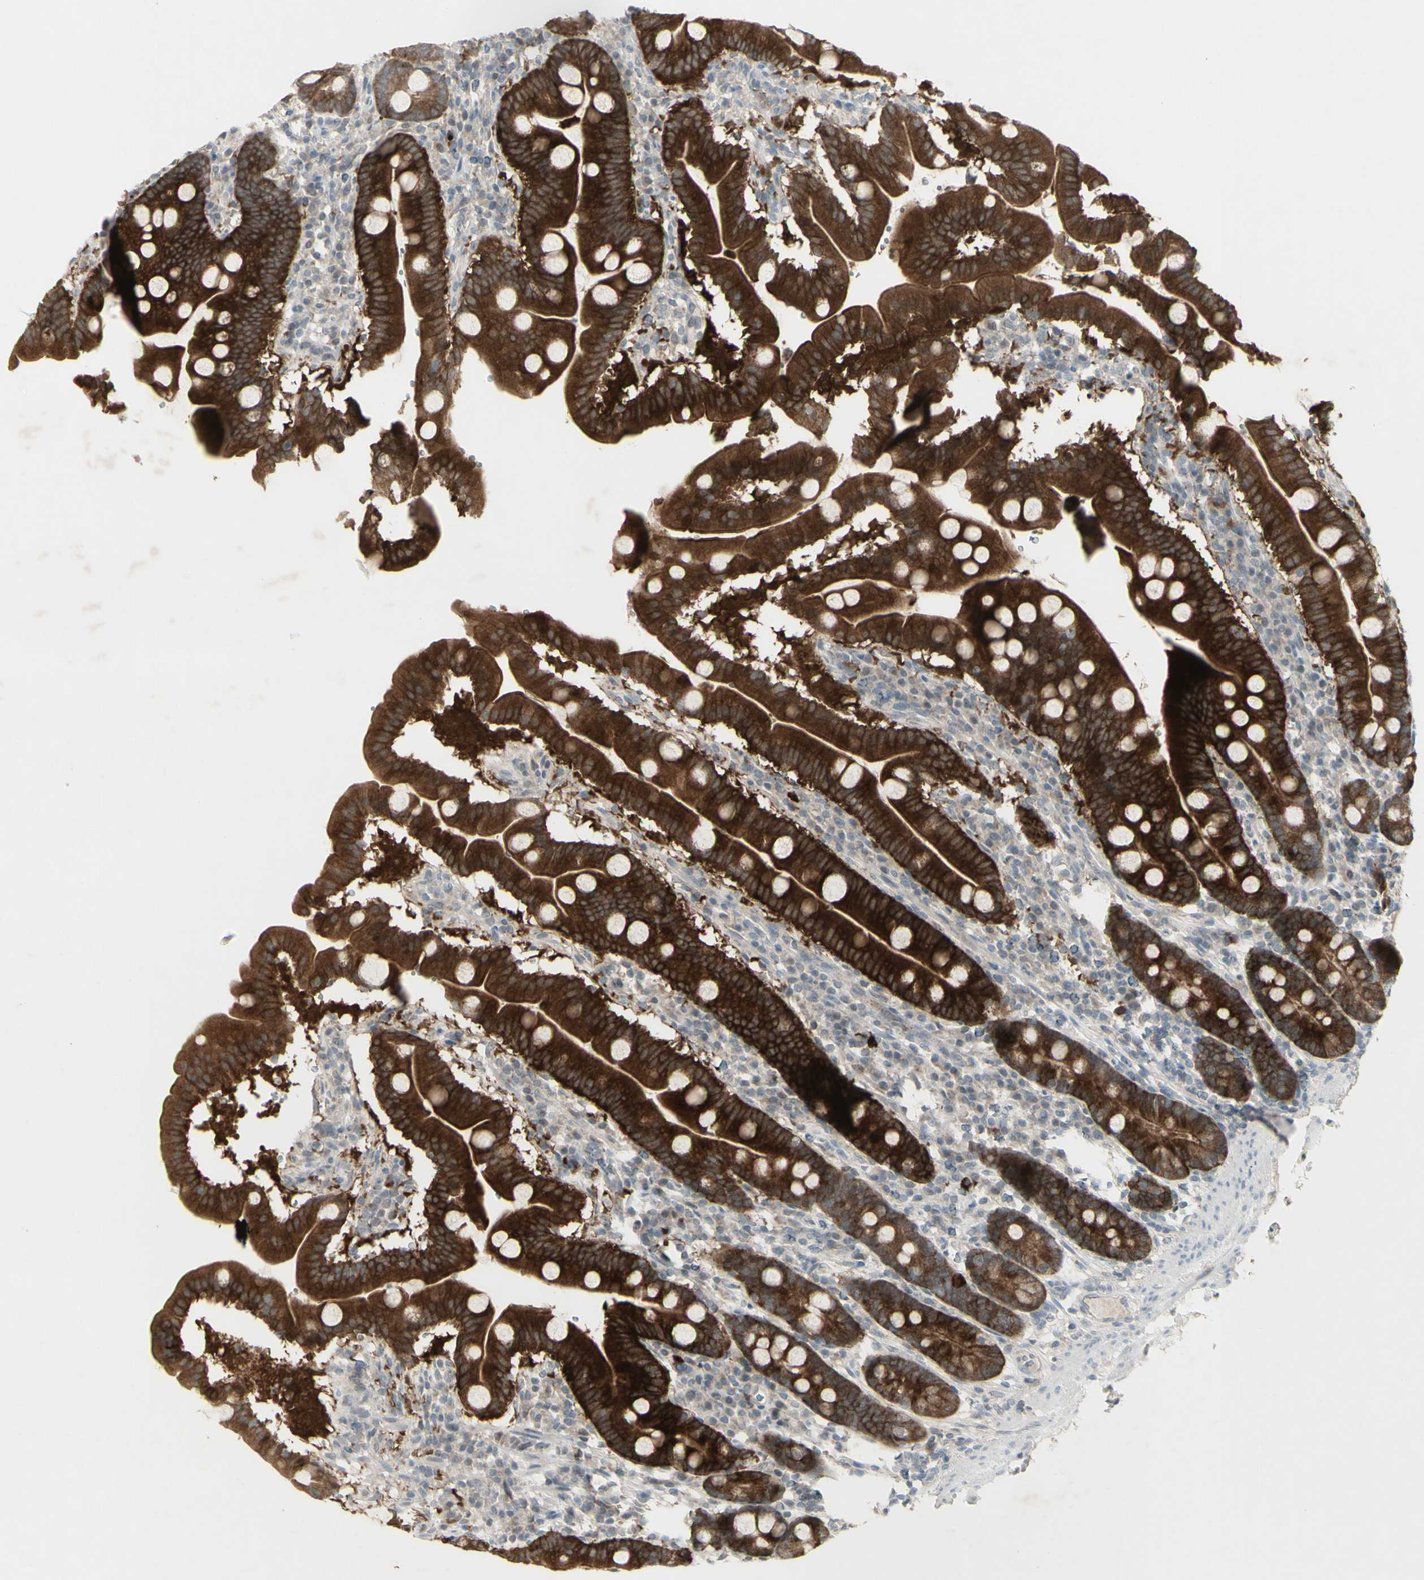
{"staining": {"intensity": "strong", "quantity": ">75%", "location": "cytoplasmic/membranous"}, "tissue": "duodenum", "cell_type": "Glandular cells", "image_type": "normal", "snomed": [{"axis": "morphology", "description": "Normal tissue, NOS"}, {"axis": "topography", "description": "Duodenum"}], "caption": "A photomicrograph showing strong cytoplasmic/membranous positivity in approximately >75% of glandular cells in normal duodenum, as visualized by brown immunohistochemical staining.", "gene": "C1orf116", "patient": {"sex": "male", "age": 50}}